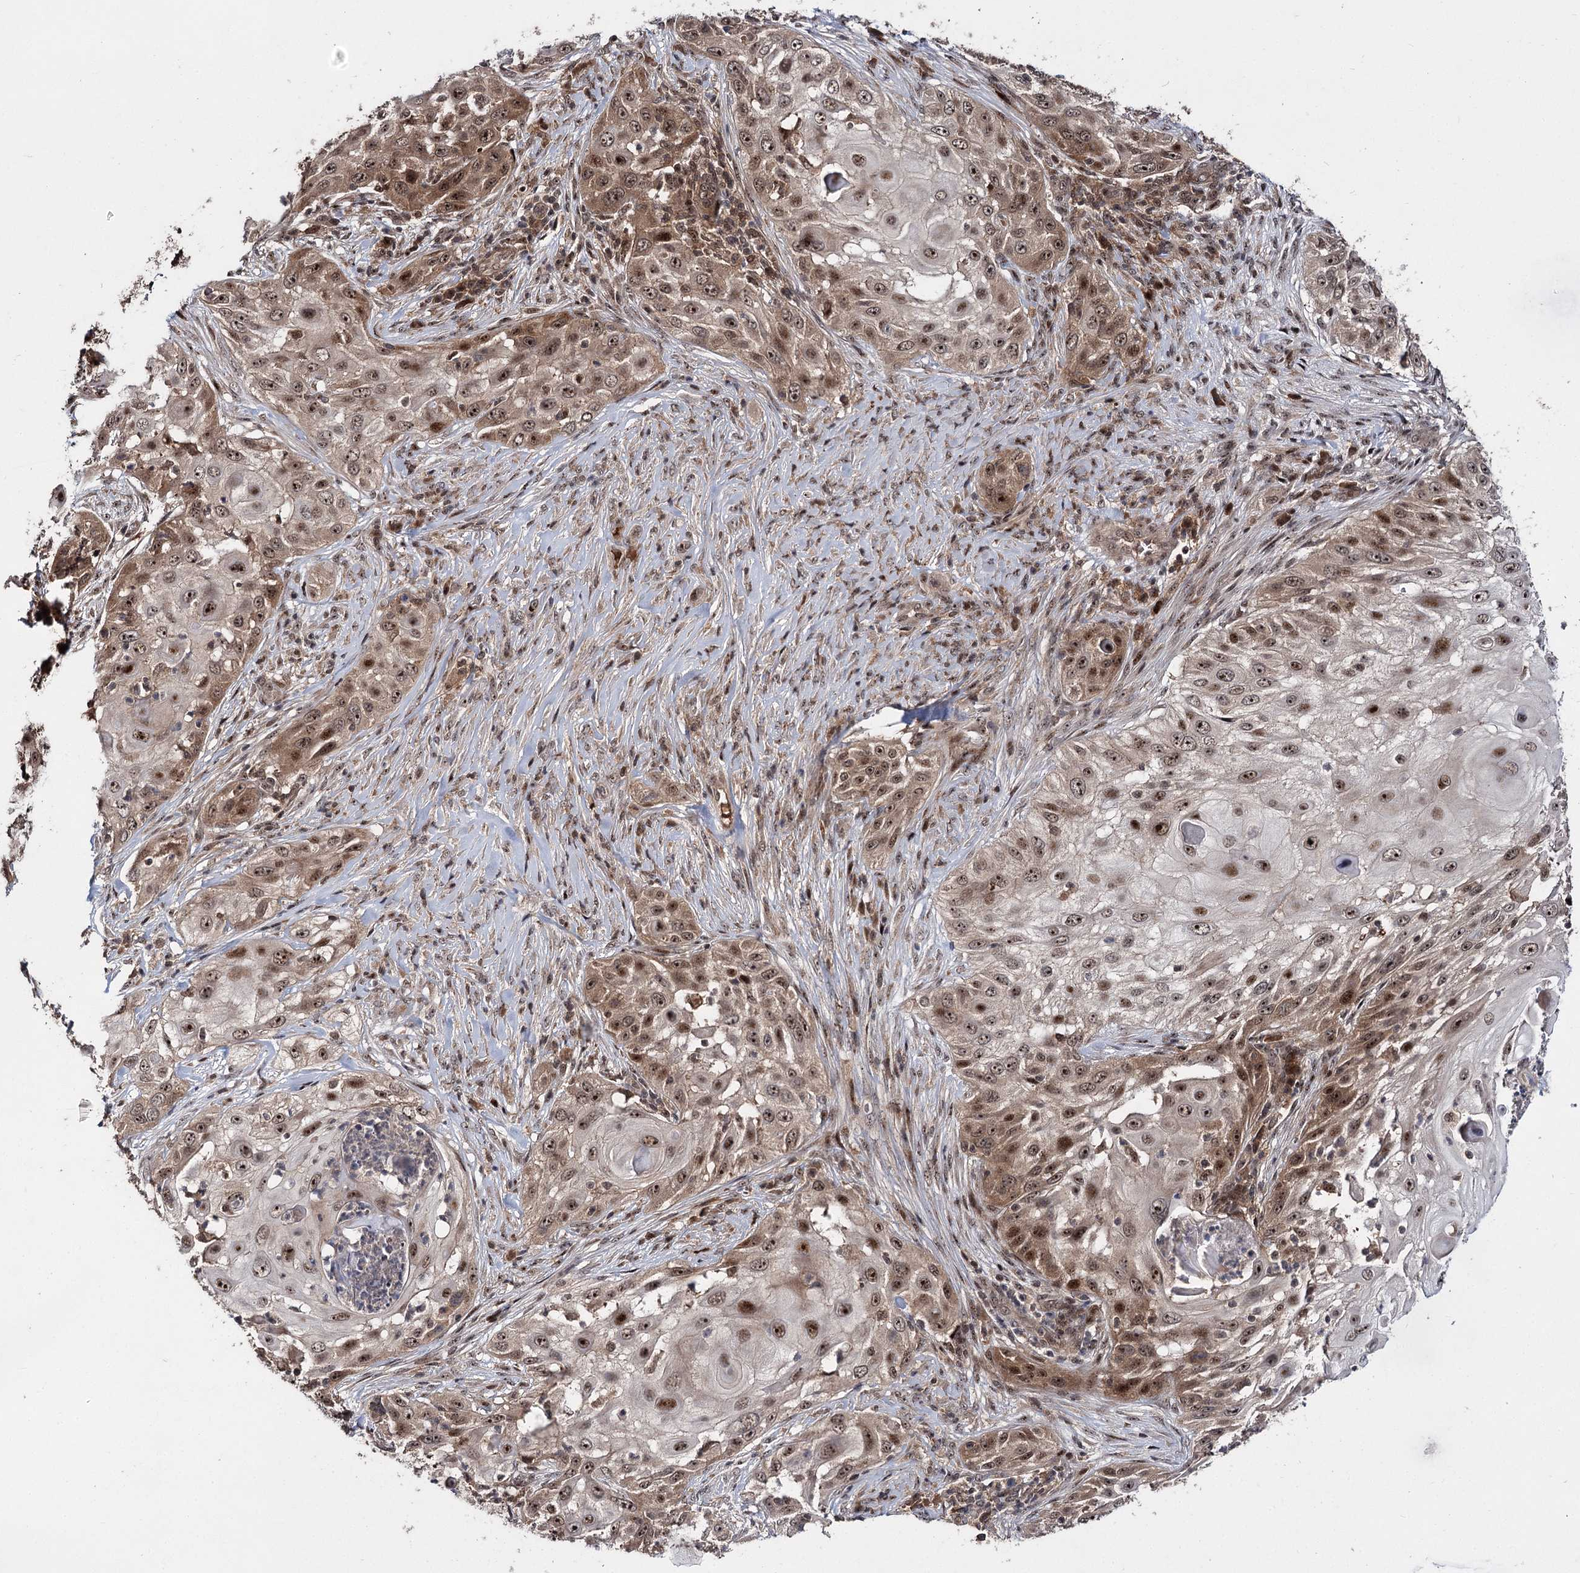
{"staining": {"intensity": "moderate", "quantity": ">75%", "location": "cytoplasmic/membranous,nuclear"}, "tissue": "skin cancer", "cell_type": "Tumor cells", "image_type": "cancer", "snomed": [{"axis": "morphology", "description": "Squamous cell carcinoma, NOS"}, {"axis": "topography", "description": "Skin"}], "caption": "Immunohistochemistry (IHC) (DAB) staining of skin squamous cell carcinoma exhibits moderate cytoplasmic/membranous and nuclear protein staining in approximately >75% of tumor cells.", "gene": "MKNK2", "patient": {"sex": "female", "age": 44}}